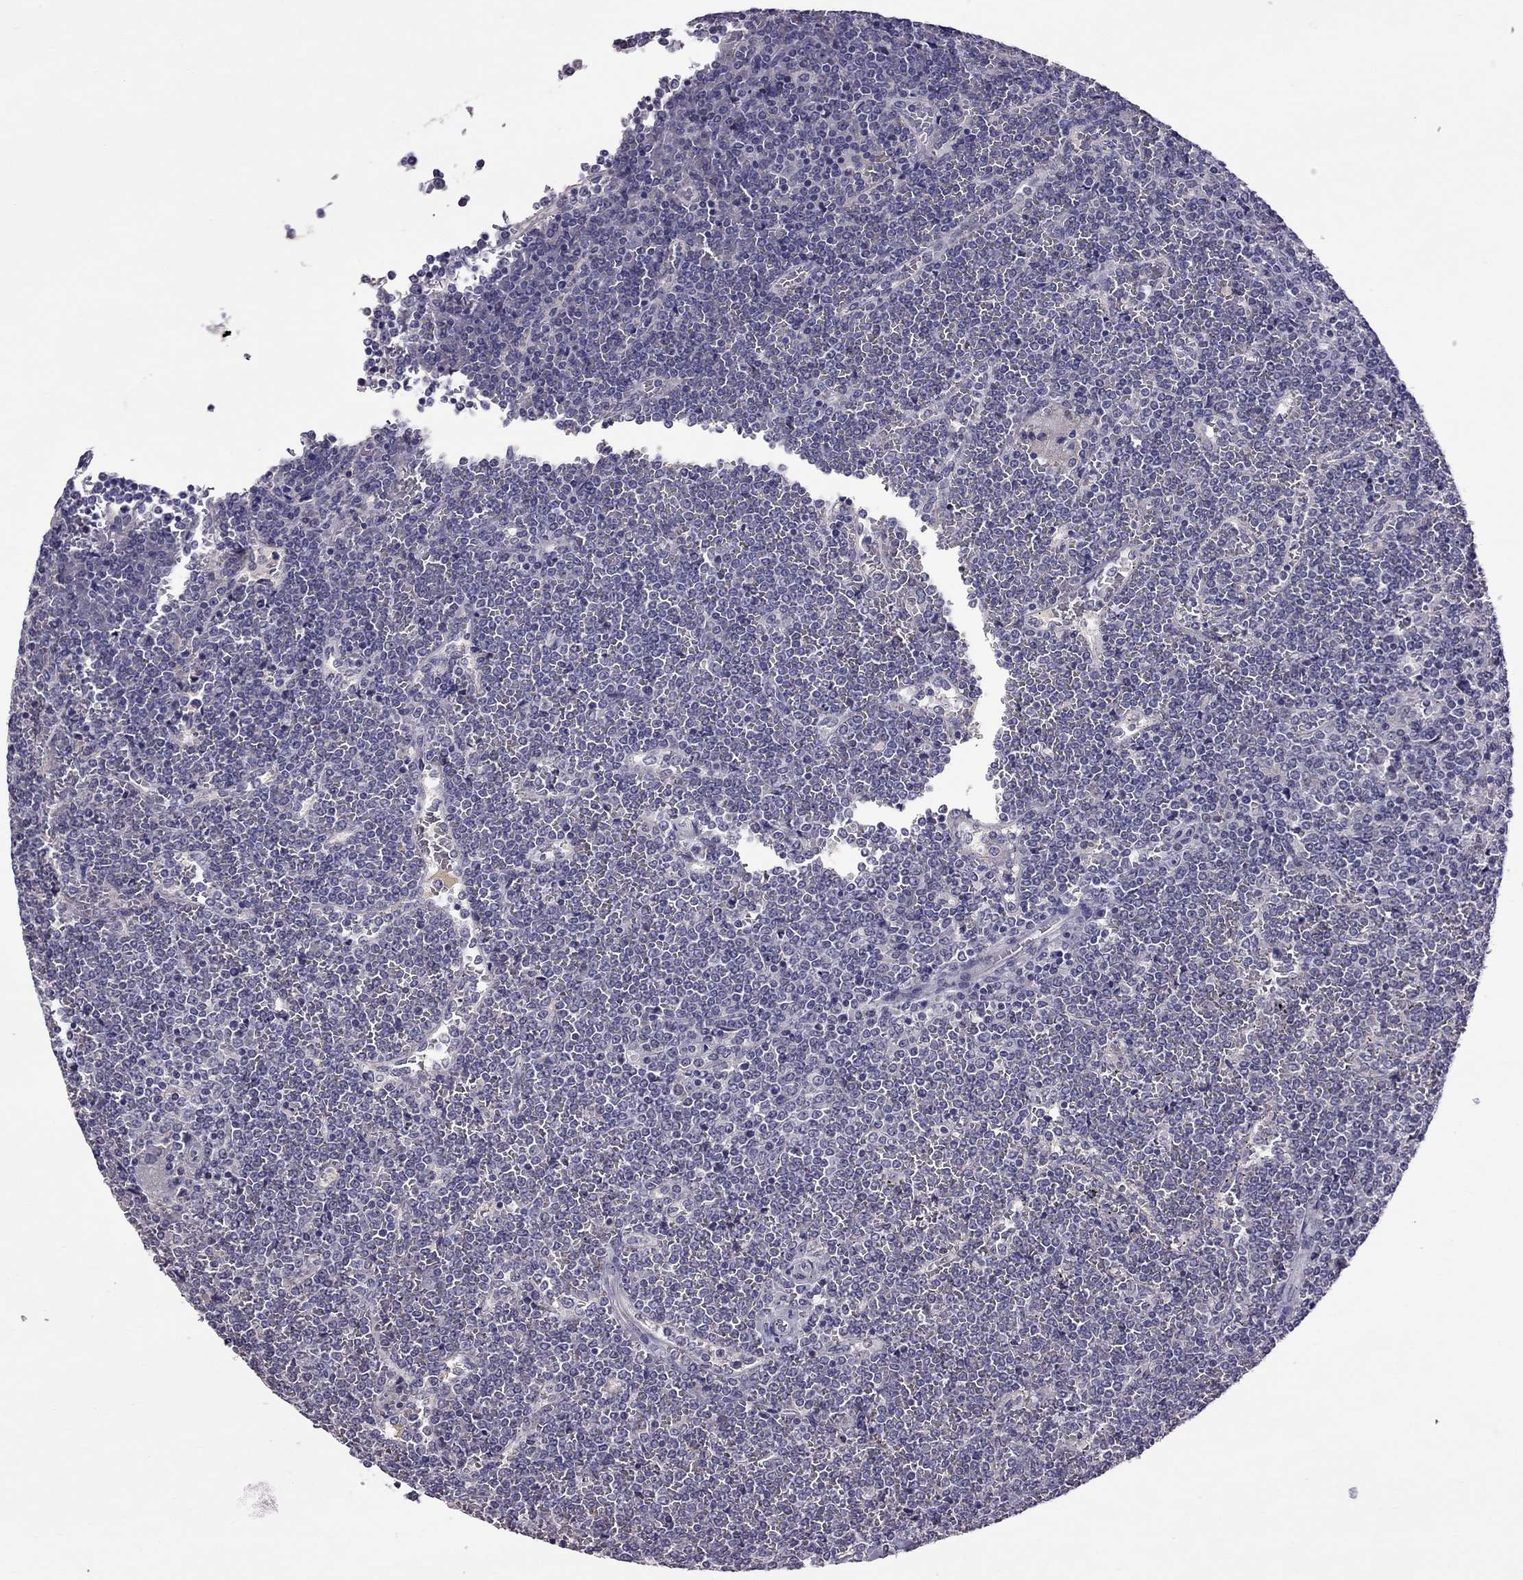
{"staining": {"intensity": "negative", "quantity": "none", "location": "none"}, "tissue": "lymphoma", "cell_type": "Tumor cells", "image_type": "cancer", "snomed": [{"axis": "morphology", "description": "Malignant lymphoma, non-Hodgkin's type, Low grade"}, {"axis": "topography", "description": "Spleen"}], "caption": "Immunohistochemistry image of low-grade malignant lymphoma, non-Hodgkin's type stained for a protein (brown), which shows no staining in tumor cells. Nuclei are stained in blue.", "gene": "LRRC46", "patient": {"sex": "female", "age": 19}}